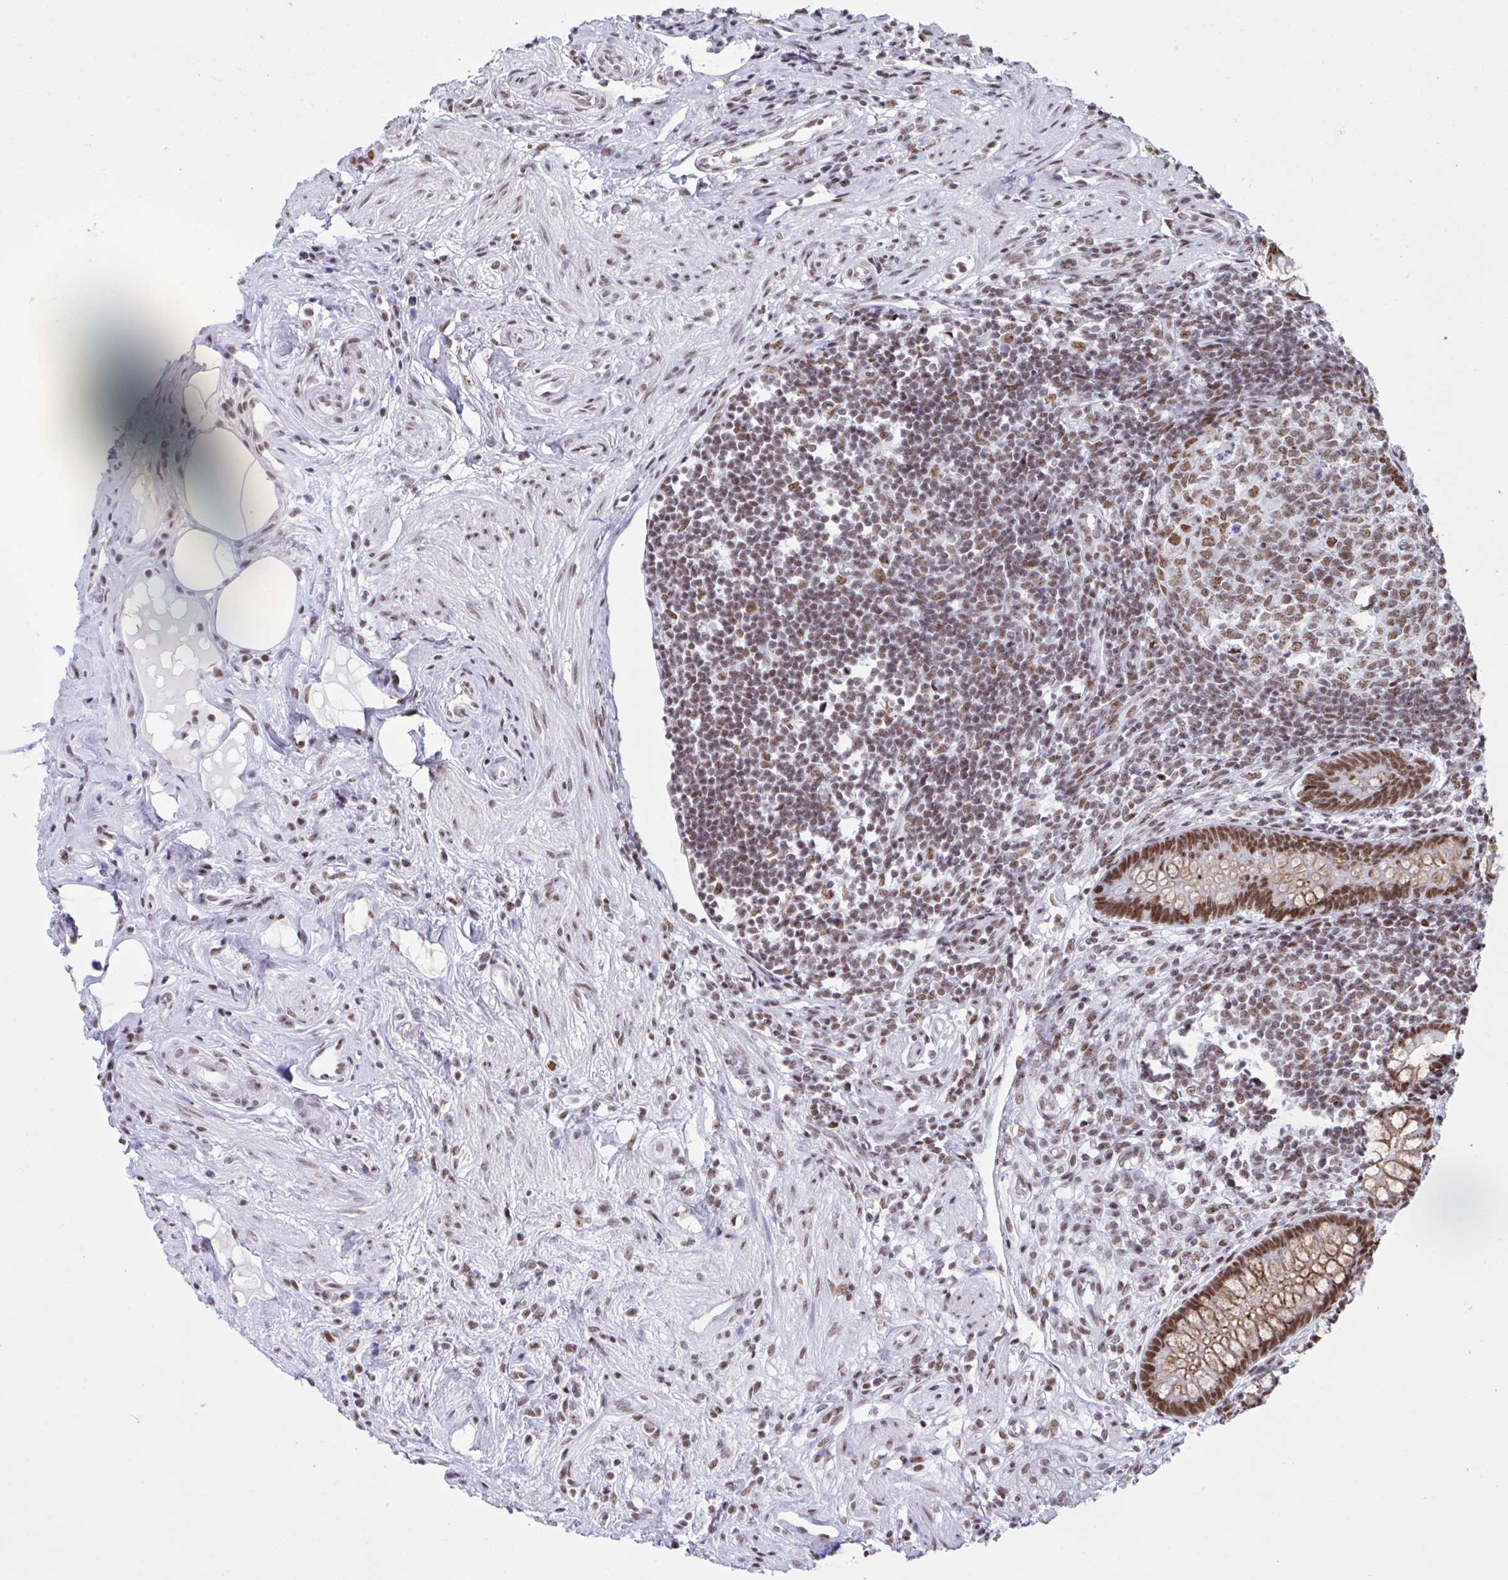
{"staining": {"intensity": "strong", "quantity": ">75%", "location": "nuclear"}, "tissue": "appendix", "cell_type": "Glandular cells", "image_type": "normal", "snomed": [{"axis": "morphology", "description": "Normal tissue, NOS"}, {"axis": "topography", "description": "Appendix"}], "caption": "Immunohistochemistry (IHC) histopathology image of normal appendix stained for a protein (brown), which exhibits high levels of strong nuclear expression in approximately >75% of glandular cells.", "gene": "DDX52", "patient": {"sex": "female", "age": 56}}